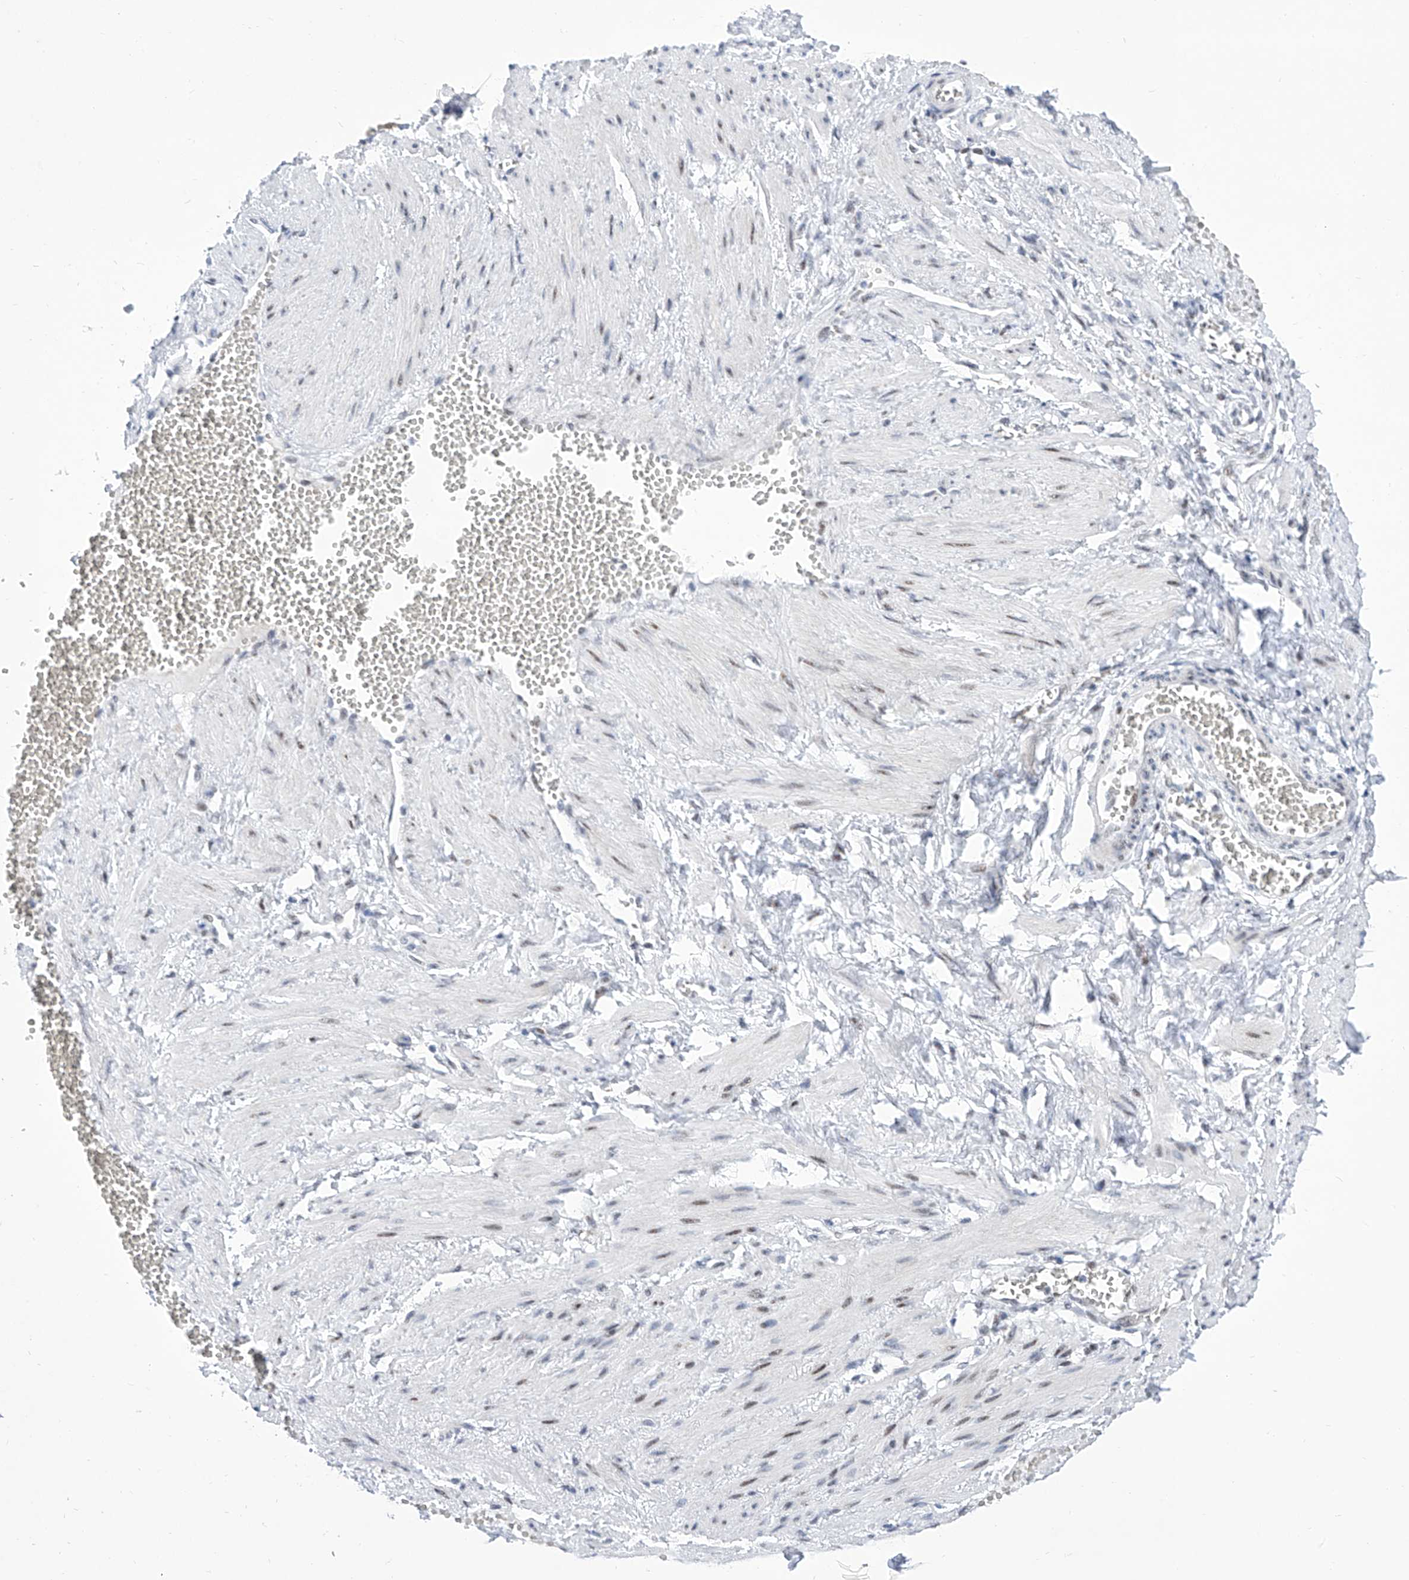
{"staining": {"intensity": "negative", "quantity": "none", "location": "none"}, "tissue": "soft tissue", "cell_type": "Chondrocytes", "image_type": "normal", "snomed": [{"axis": "morphology", "description": "Normal tissue, NOS"}, {"axis": "topography", "description": "Smooth muscle"}, {"axis": "topography", "description": "Peripheral nerve tissue"}], "caption": "Immunohistochemistry photomicrograph of unremarkable soft tissue stained for a protein (brown), which exhibits no expression in chondrocytes.", "gene": "SART1", "patient": {"sex": "female", "age": 39}}